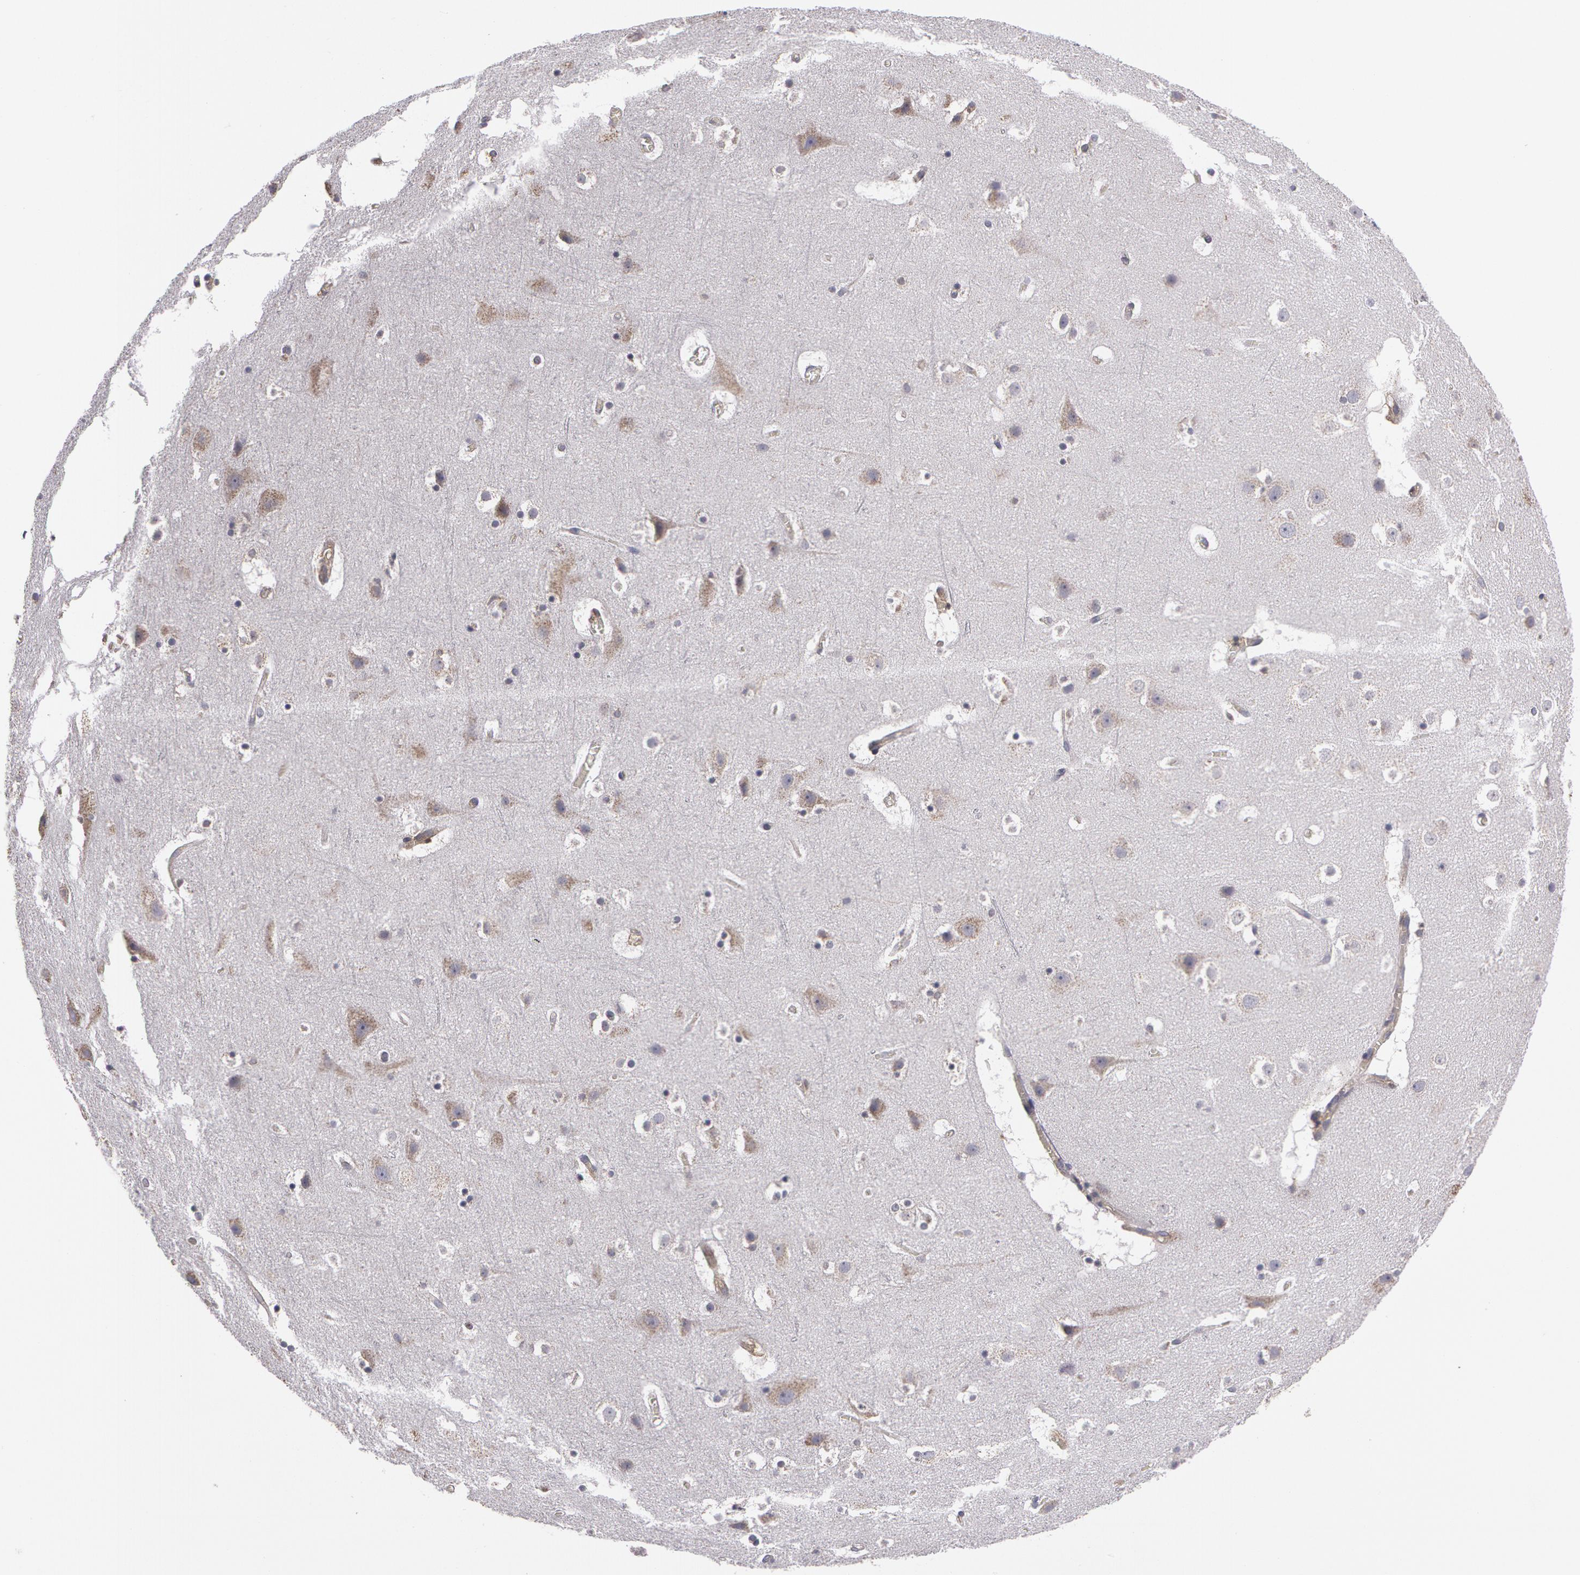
{"staining": {"intensity": "weak", "quantity": ">75%", "location": "cytoplasmic/membranous"}, "tissue": "cerebral cortex", "cell_type": "Endothelial cells", "image_type": "normal", "snomed": [{"axis": "morphology", "description": "Normal tissue, NOS"}, {"axis": "topography", "description": "Cerebral cortex"}], "caption": "The histopathology image displays immunohistochemical staining of normal cerebral cortex. There is weak cytoplasmic/membranous positivity is identified in approximately >75% of endothelial cells.", "gene": "NEK9", "patient": {"sex": "male", "age": 45}}